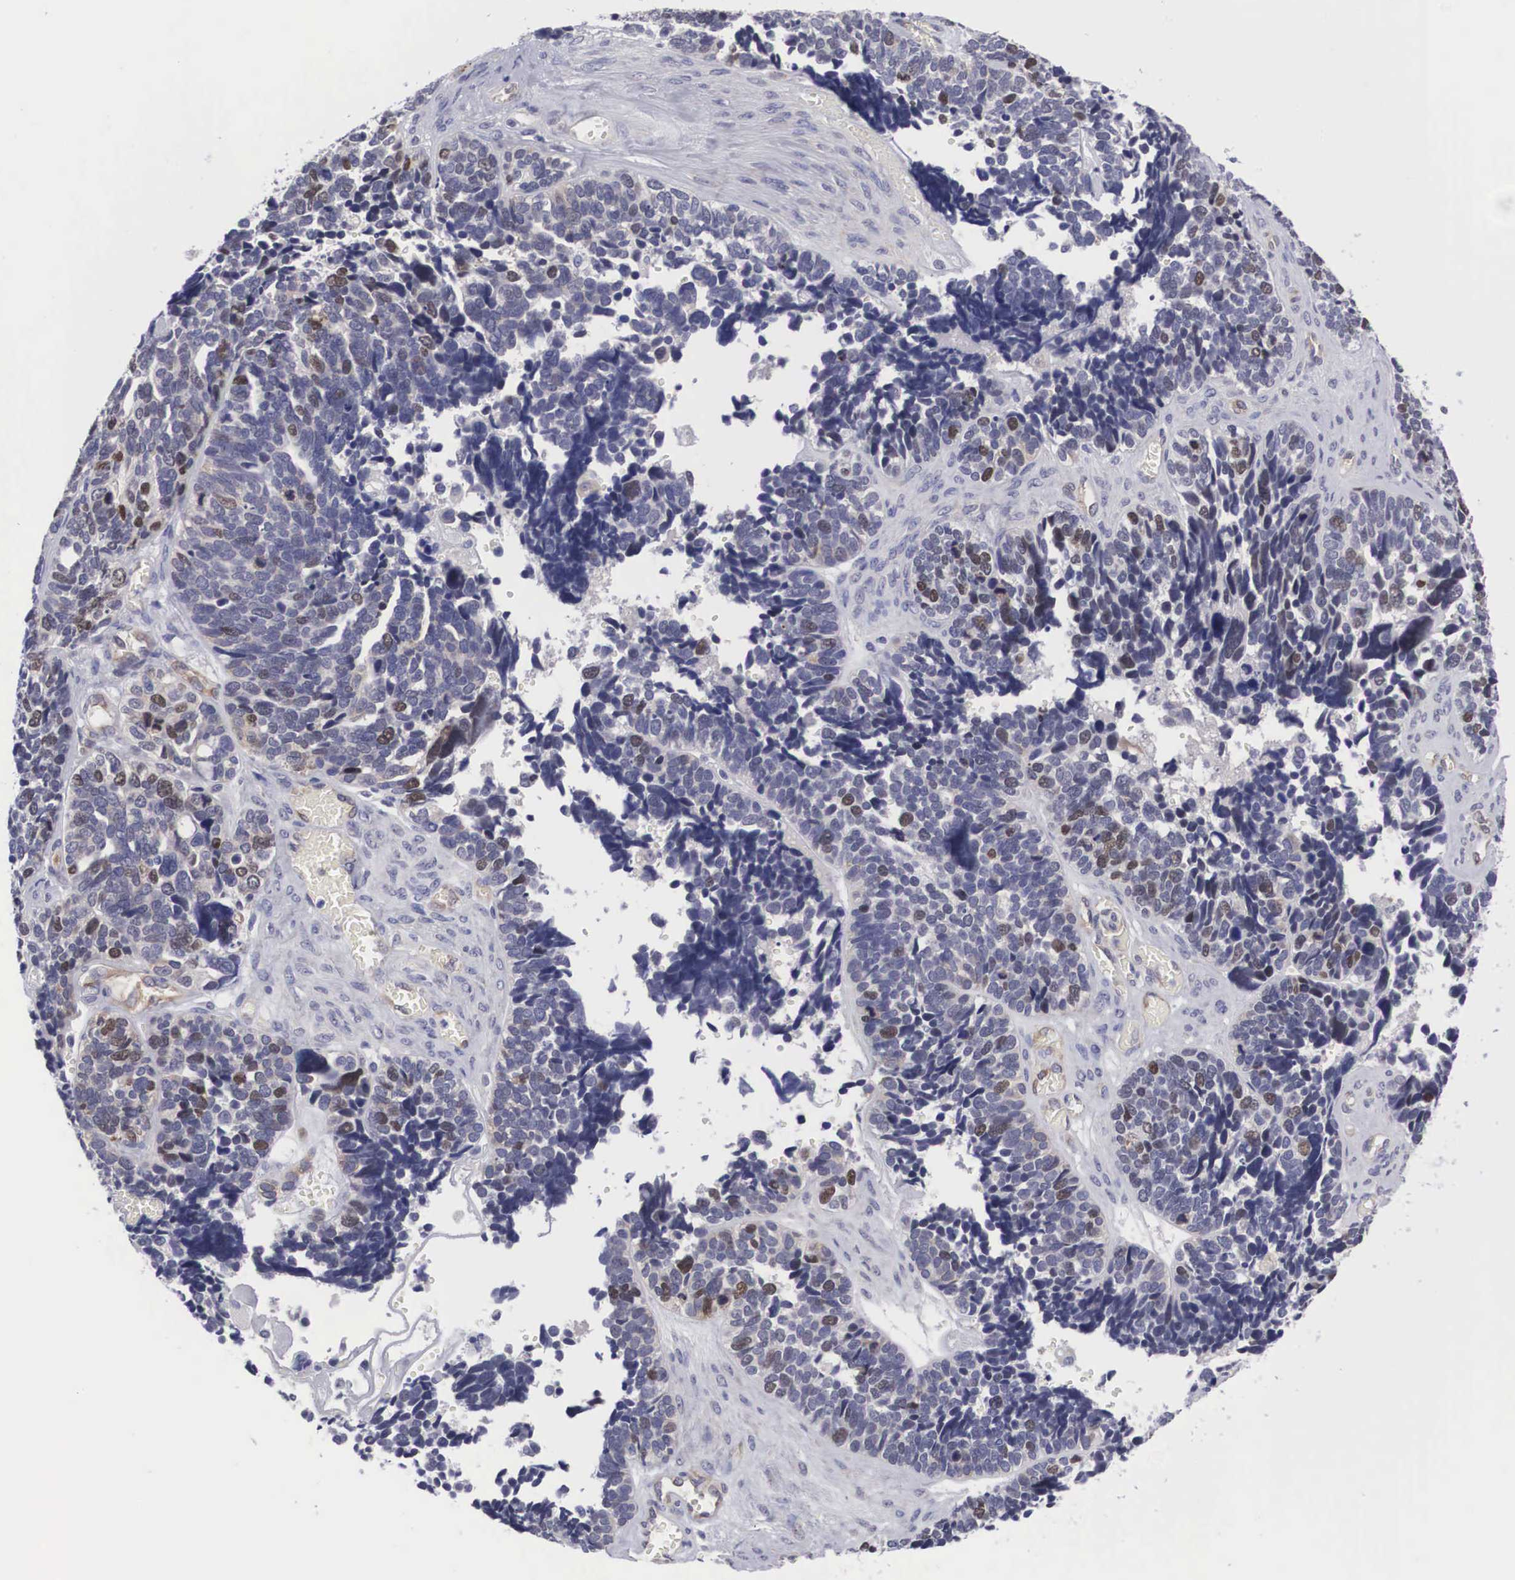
{"staining": {"intensity": "moderate", "quantity": "<25%", "location": "nuclear"}, "tissue": "ovarian cancer", "cell_type": "Tumor cells", "image_type": "cancer", "snomed": [{"axis": "morphology", "description": "Cystadenocarcinoma, serous, NOS"}, {"axis": "topography", "description": "Ovary"}], "caption": "Protein staining reveals moderate nuclear expression in approximately <25% of tumor cells in ovarian cancer.", "gene": "MAST4", "patient": {"sex": "female", "age": 77}}